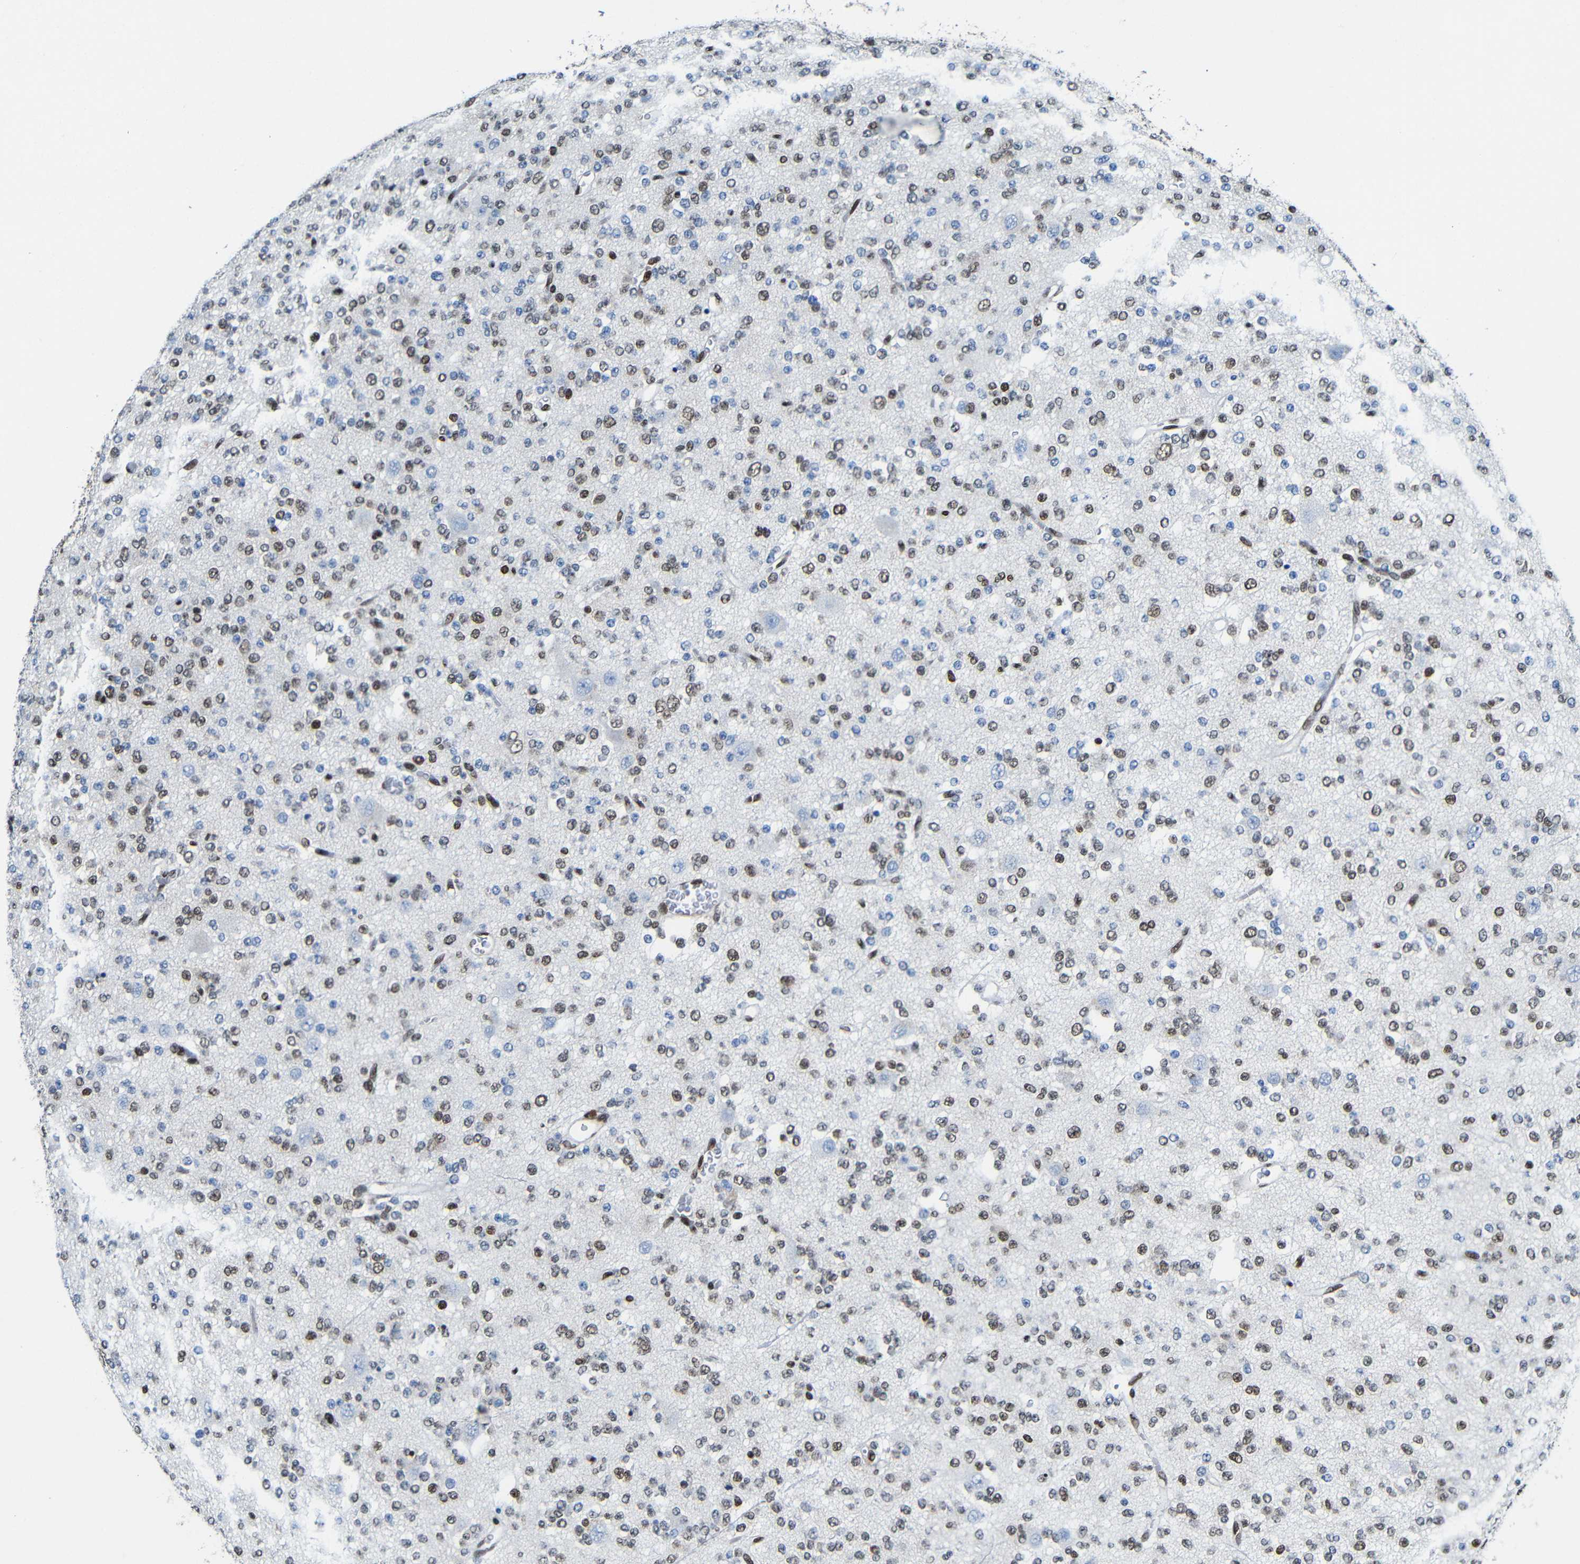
{"staining": {"intensity": "moderate", "quantity": "25%-75%", "location": "nuclear"}, "tissue": "glioma", "cell_type": "Tumor cells", "image_type": "cancer", "snomed": [{"axis": "morphology", "description": "Glioma, malignant, Low grade"}, {"axis": "topography", "description": "Brain"}], "caption": "Human low-grade glioma (malignant) stained with a protein marker displays moderate staining in tumor cells.", "gene": "PTBP1", "patient": {"sex": "male", "age": 38}}